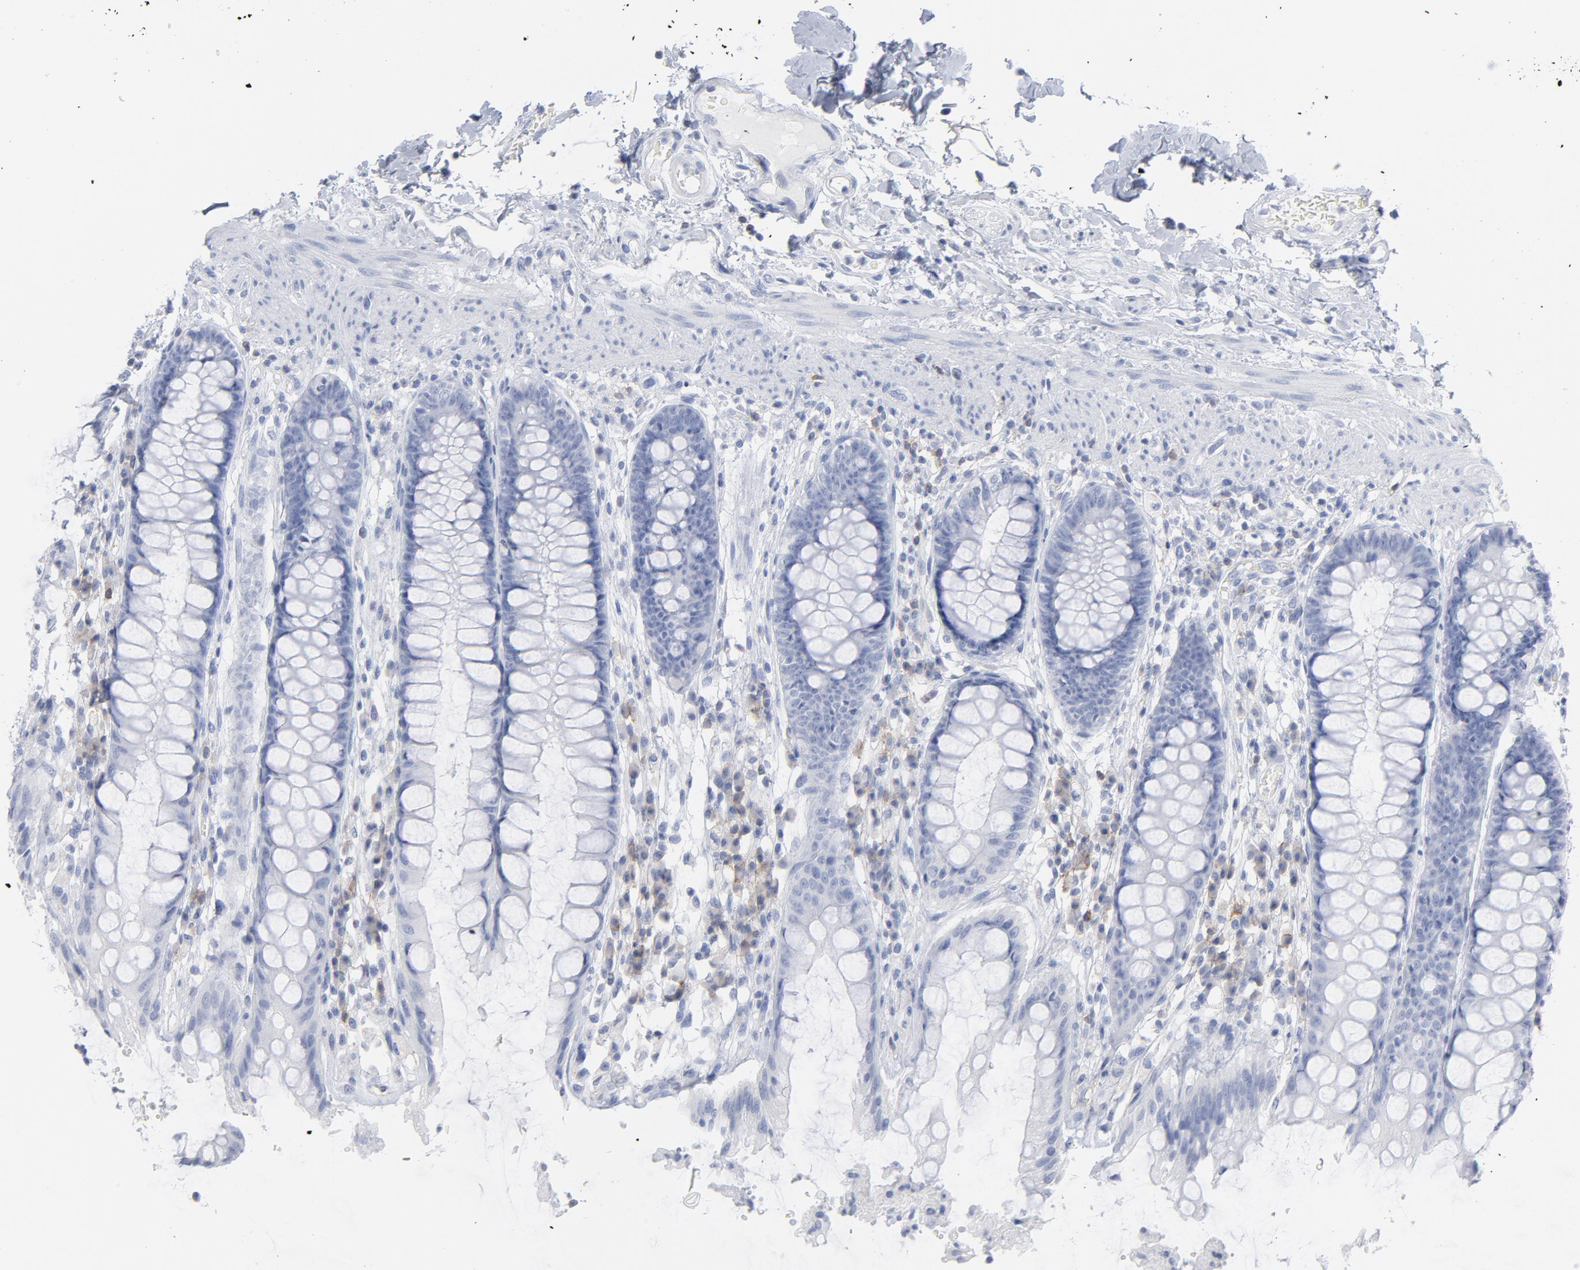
{"staining": {"intensity": "negative", "quantity": "none", "location": "none"}, "tissue": "rectum", "cell_type": "Glandular cells", "image_type": "normal", "snomed": [{"axis": "morphology", "description": "Normal tissue, NOS"}, {"axis": "topography", "description": "Rectum"}], "caption": "This is a micrograph of IHC staining of unremarkable rectum, which shows no positivity in glandular cells. (DAB (3,3'-diaminobenzidine) IHC, high magnification).", "gene": "P2RY8", "patient": {"sex": "female", "age": 46}}